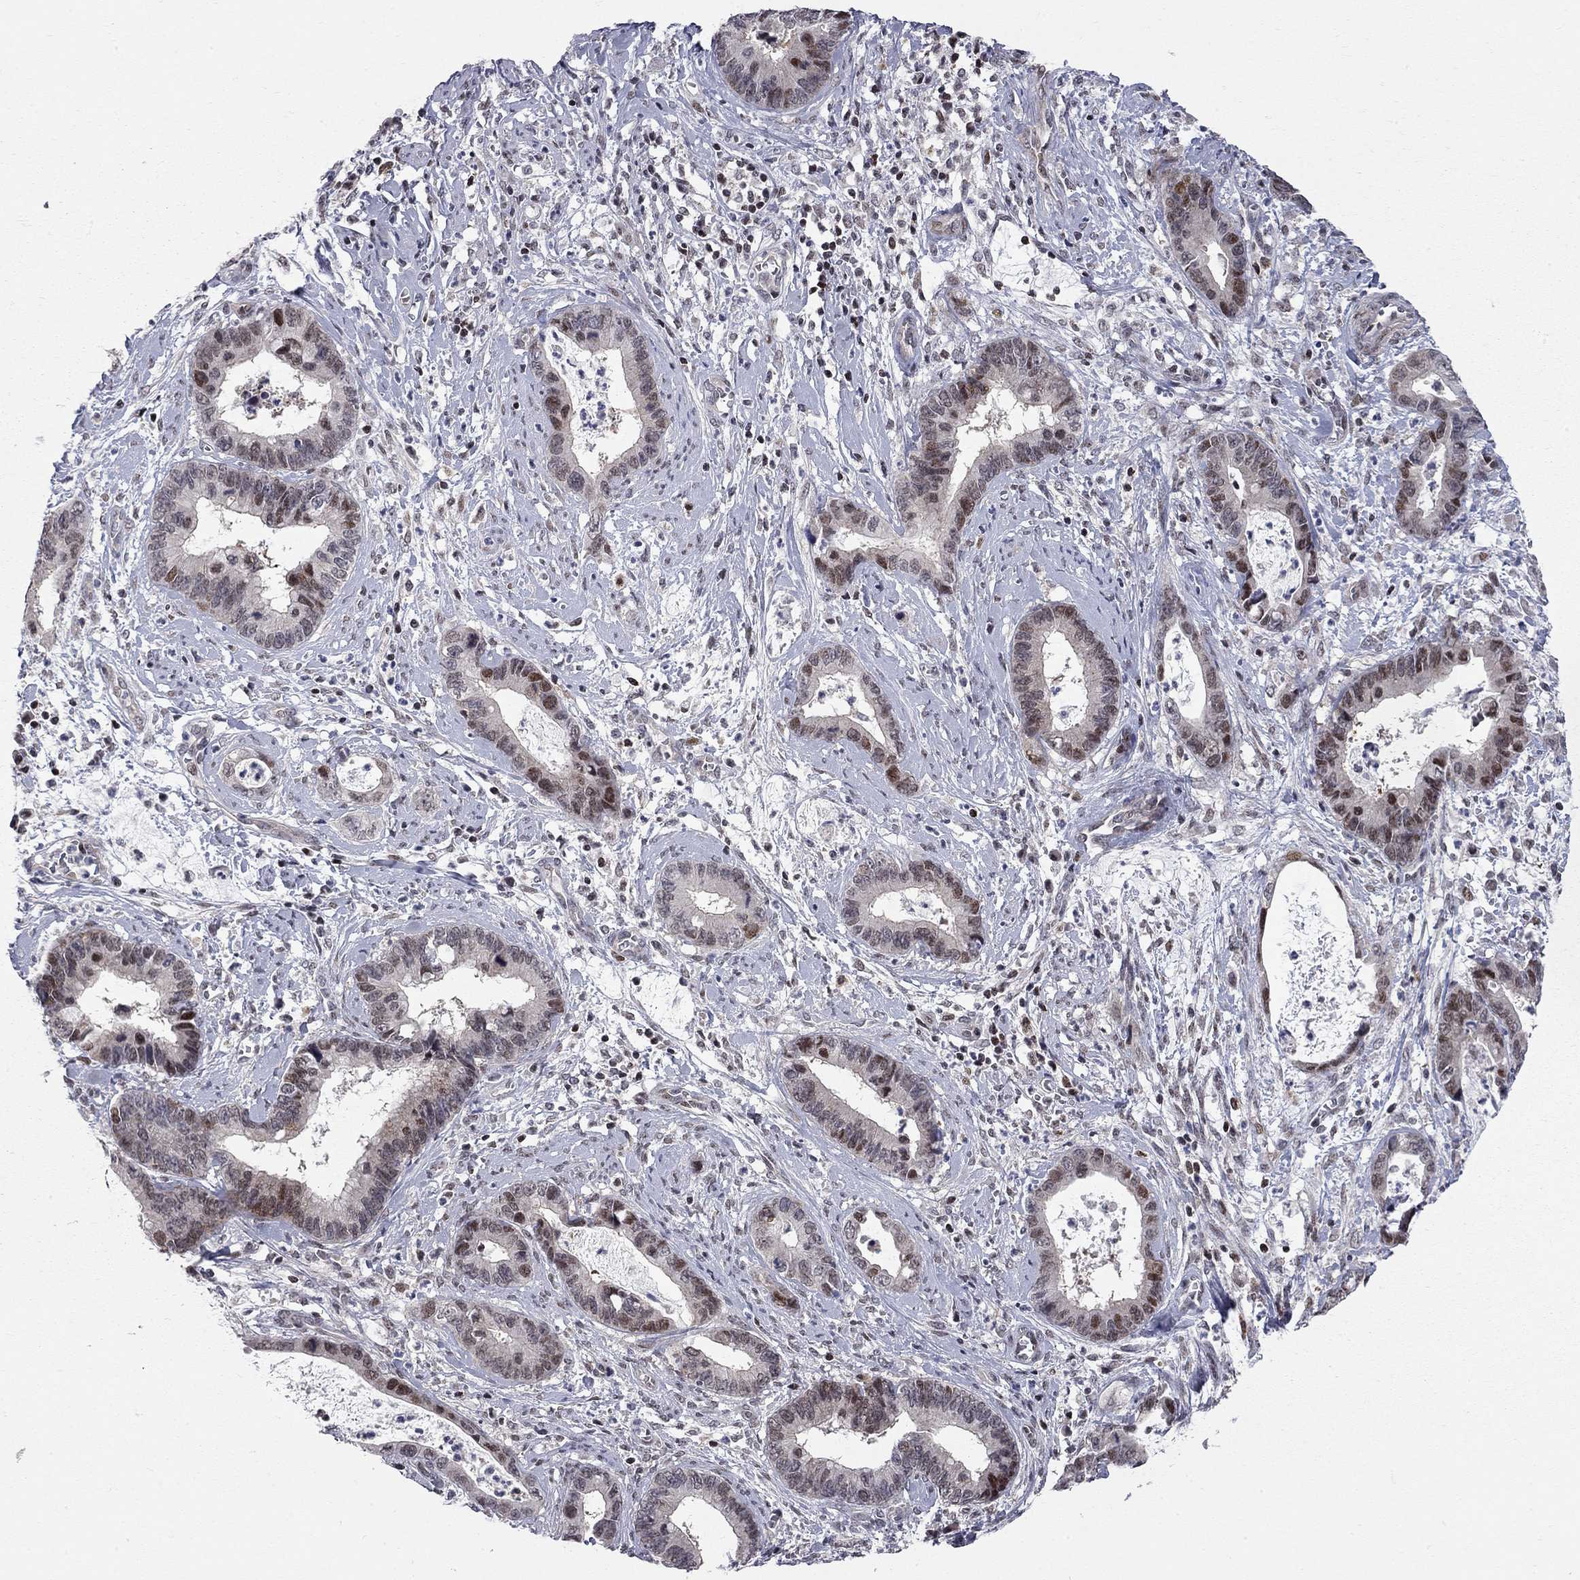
{"staining": {"intensity": "moderate", "quantity": "<25%", "location": "nuclear"}, "tissue": "cervical cancer", "cell_type": "Tumor cells", "image_type": "cancer", "snomed": [{"axis": "morphology", "description": "Adenocarcinoma, NOS"}, {"axis": "topography", "description": "Cervix"}], "caption": "Immunohistochemistry (IHC) of cervical cancer (adenocarcinoma) displays low levels of moderate nuclear positivity in about <25% of tumor cells.", "gene": "HDAC3", "patient": {"sex": "female", "age": 44}}